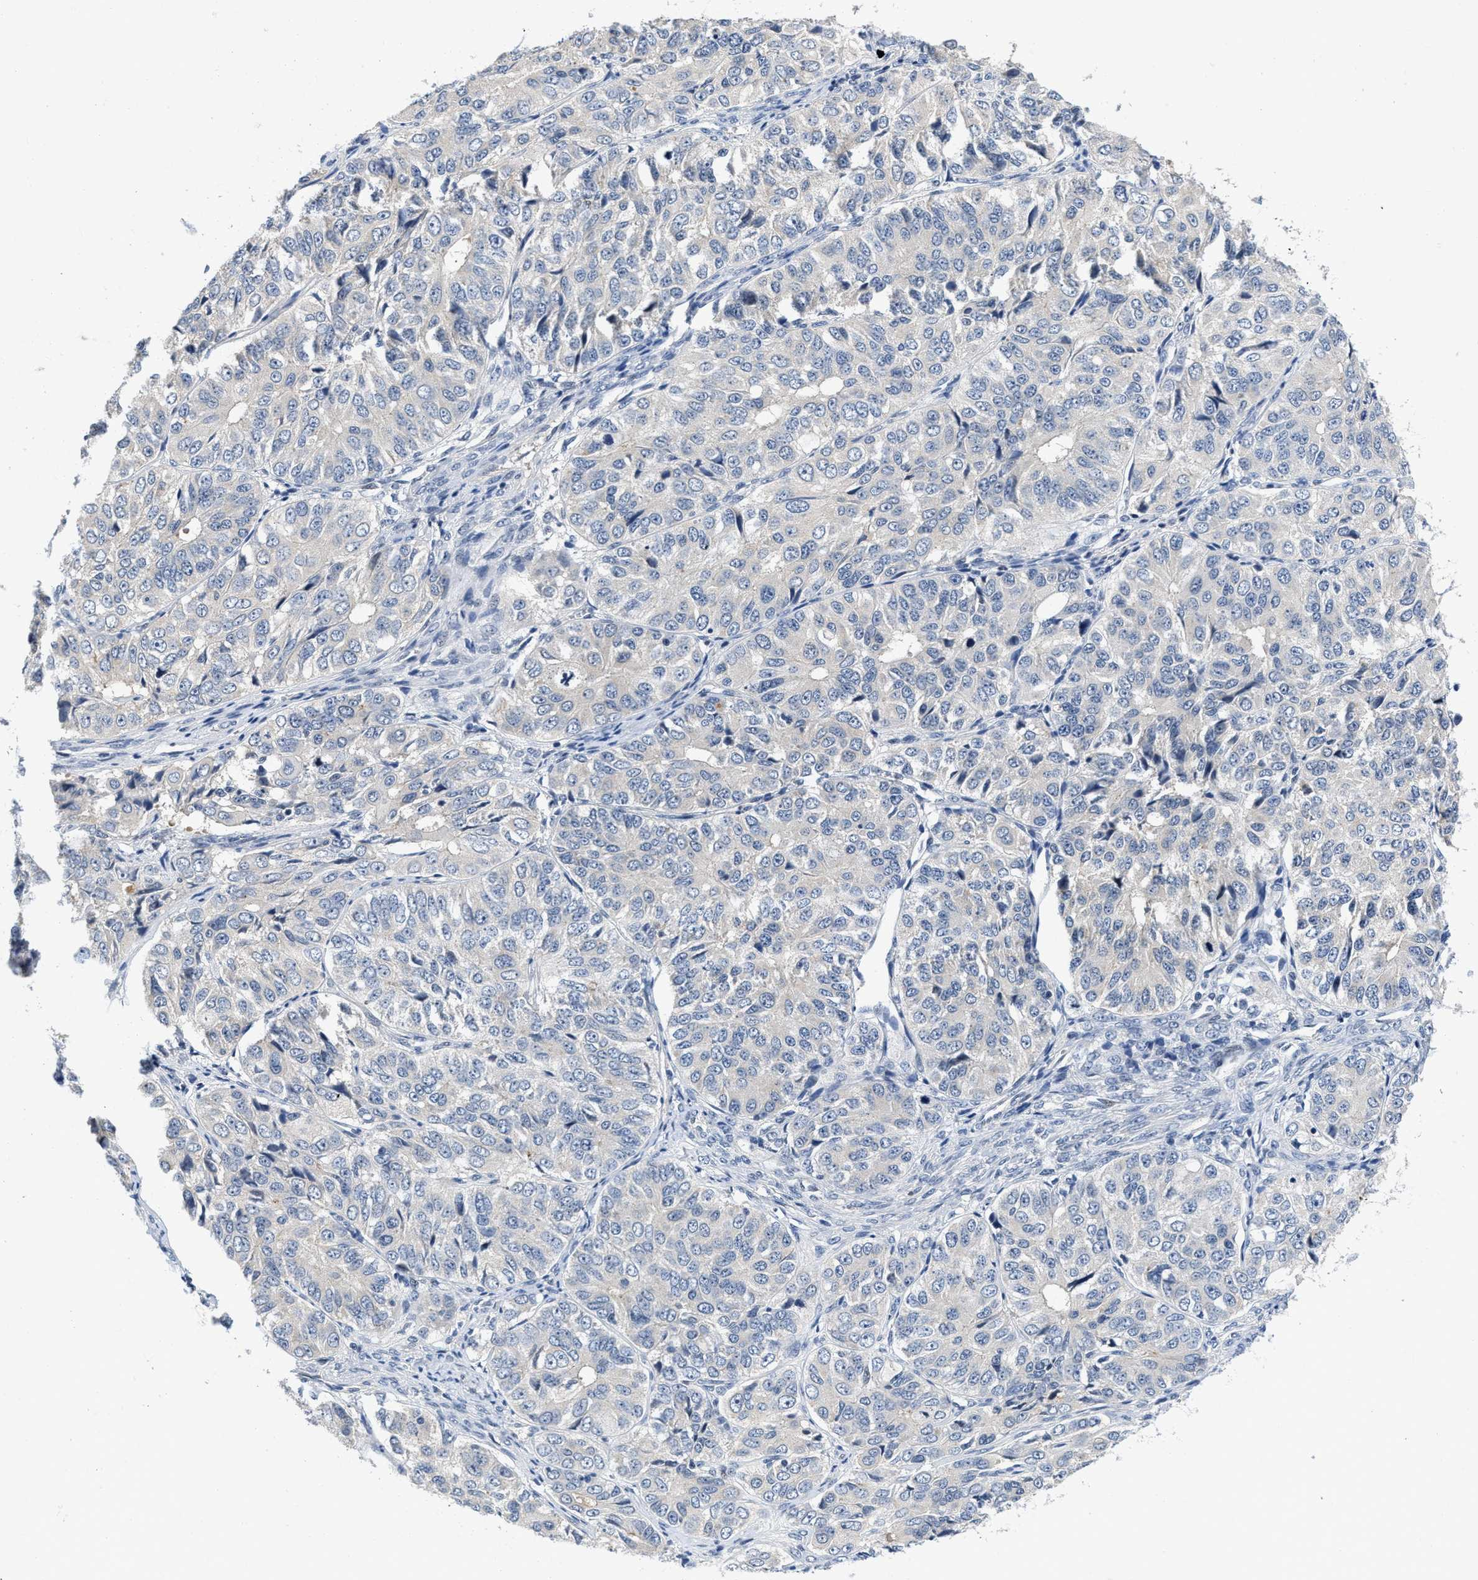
{"staining": {"intensity": "negative", "quantity": "none", "location": "none"}, "tissue": "ovarian cancer", "cell_type": "Tumor cells", "image_type": "cancer", "snomed": [{"axis": "morphology", "description": "Carcinoma, endometroid"}, {"axis": "topography", "description": "Ovary"}], "caption": "The histopathology image exhibits no staining of tumor cells in ovarian endometroid carcinoma.", "gene": "VIP", "patient": {"sex": "female", "age": 51}}